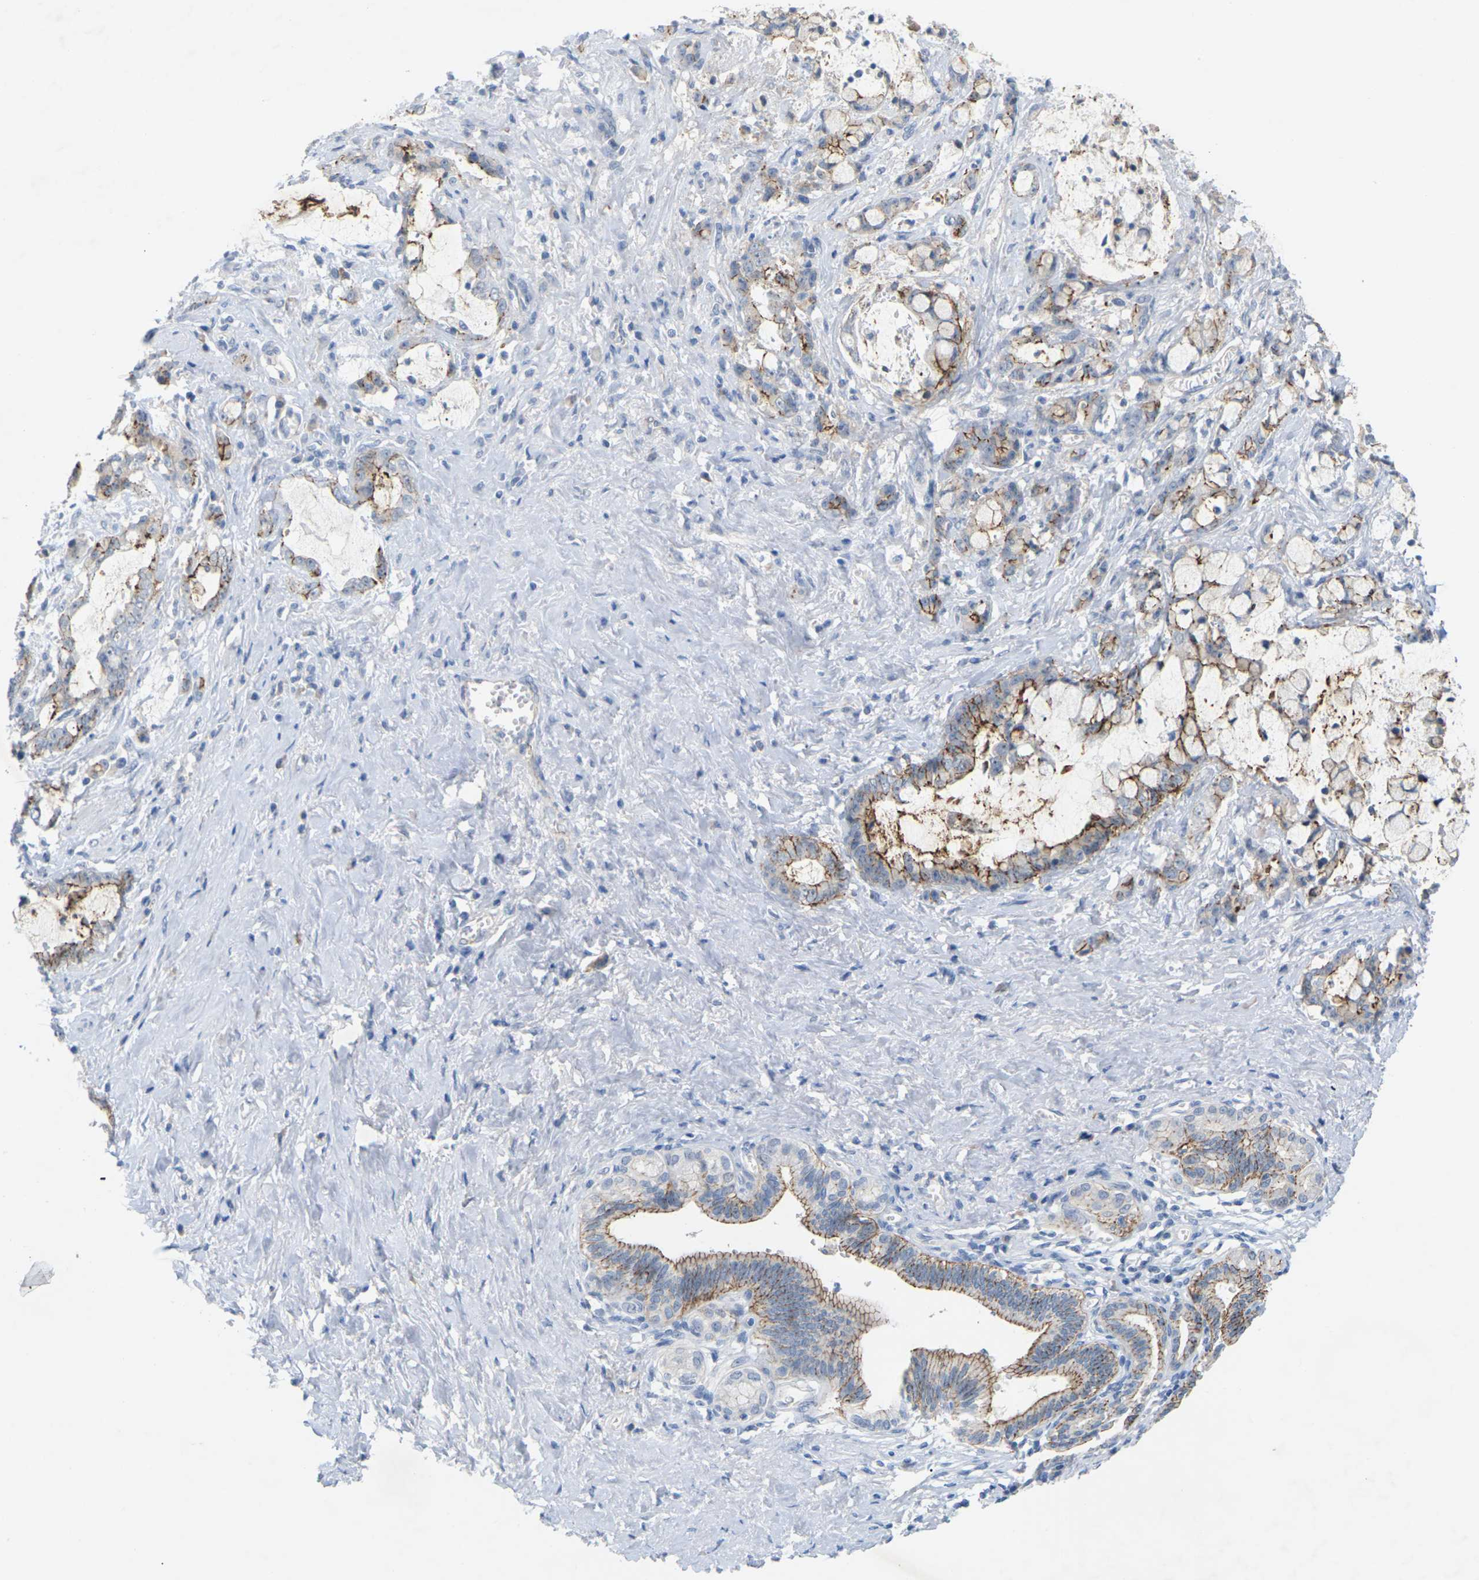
{"staining": {"intensity": "moderate", "quantity": "25%-75%", "location": "cytoplasmic/membranous"}, "tissue": "pancreatic cancer", "cell_type": "Tumor cells", "image_type": "cancer", "snomed": [{"axis": "morphology", "description": "Adenocarcinoma, NOS"}, {"axis": "topography", "description": "Pancreas"}], "caption": "Brown immunohistochemical staining in pancreatic cancer shows moderate cytoplasmic/membranous positivity in about 25%-75% of tumor cells.", "gene": "CLDN3", "patient": {"sex": "female", "age": 73}}